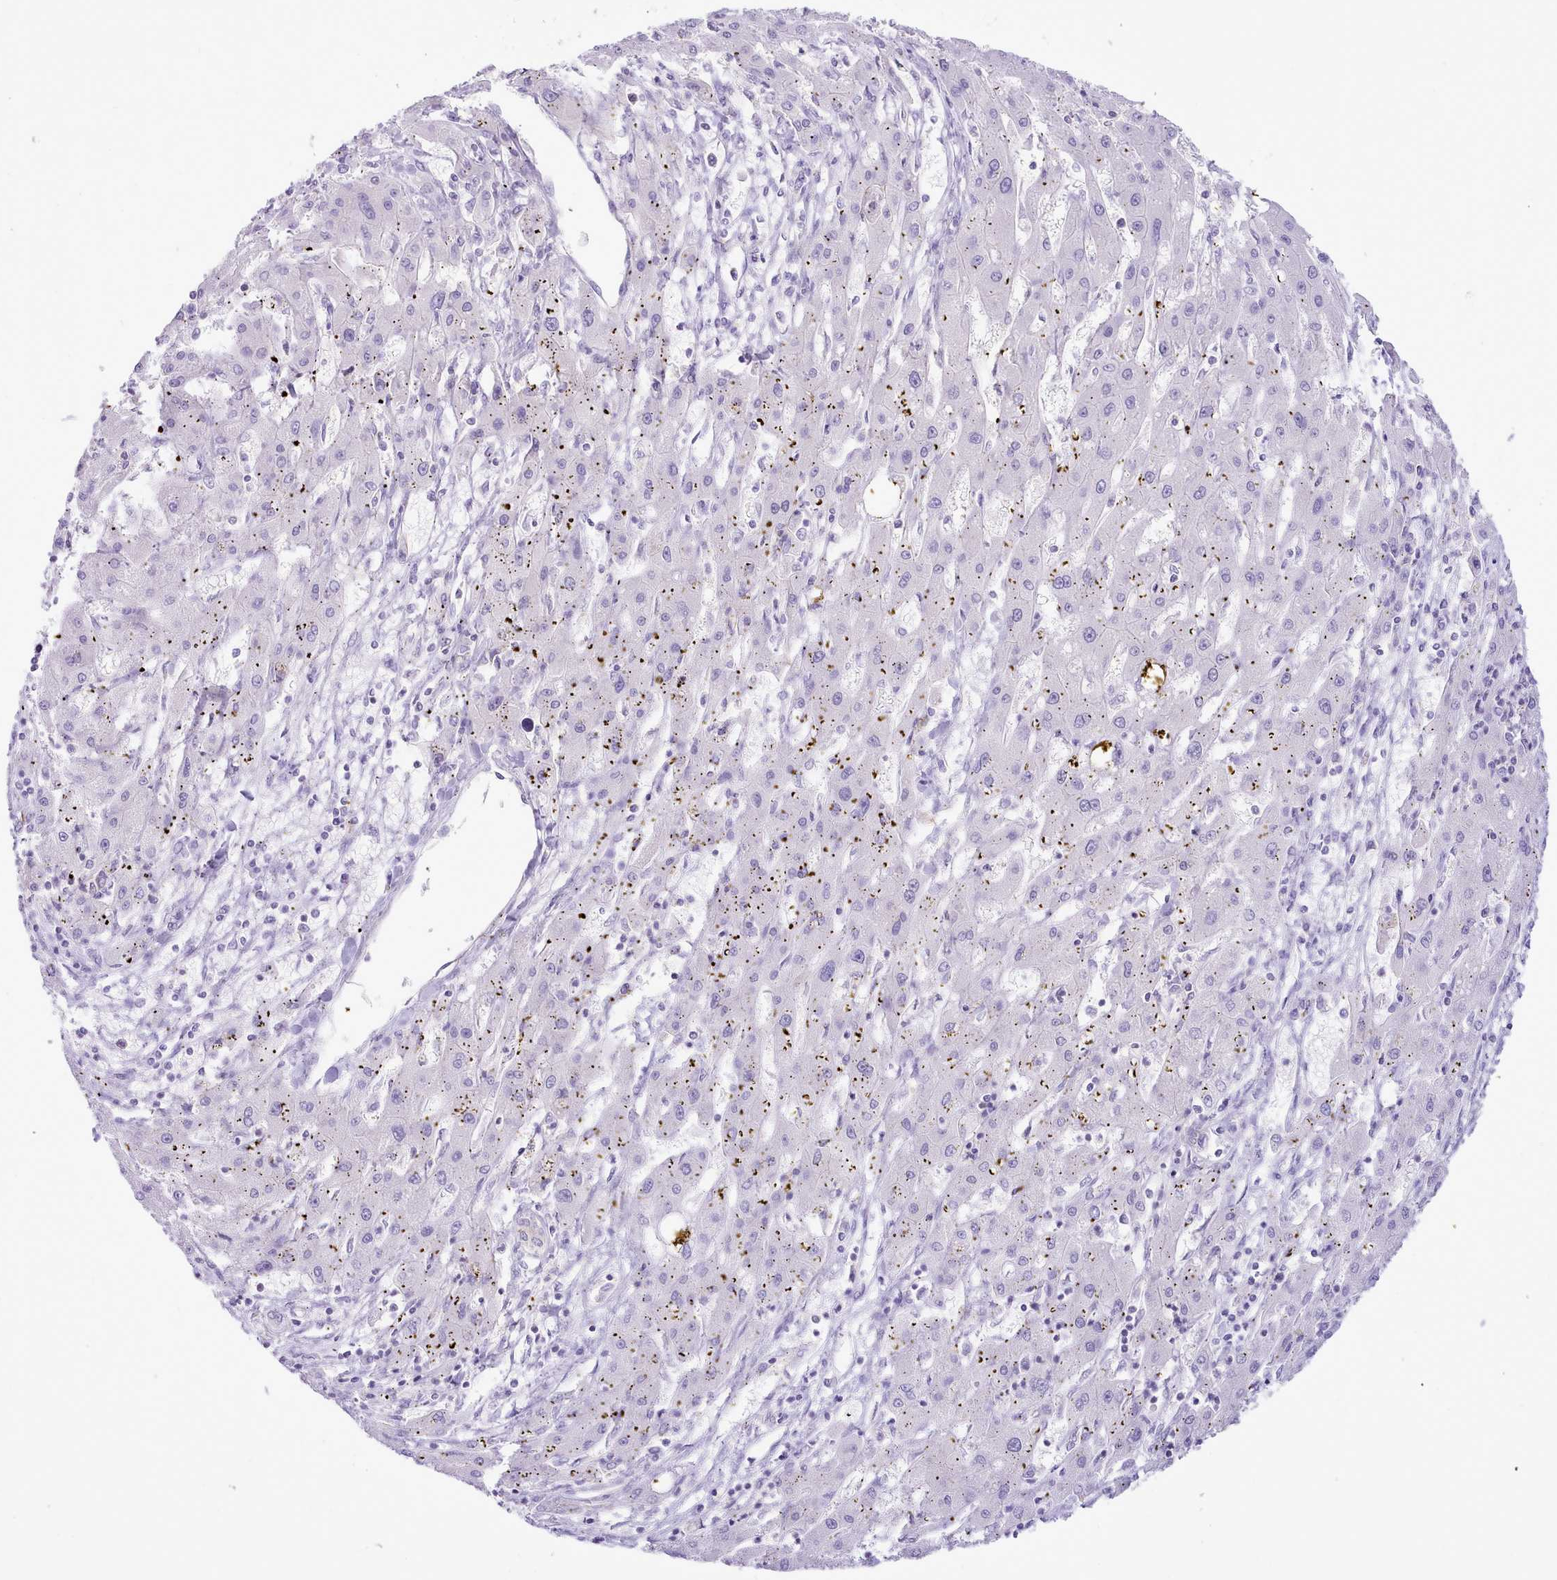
{"staining": {"intensity": "negative", "quantity": "none", "location": "none"}, "tissue": "liver cancer", "cell_type": "Tumor cells", "image_type": "cancer", "snomed": [{"axis": "morphology", "description": "Carcinoma, Hepatocellular, NOS"}, {"axis": "topography", "description": "Liver"}], "caption": "The histopathology image displays no significant staining in tumor cells of liver cancer.", "gene": "MDFI", "patient": {"sex": "male", "age": 72}}